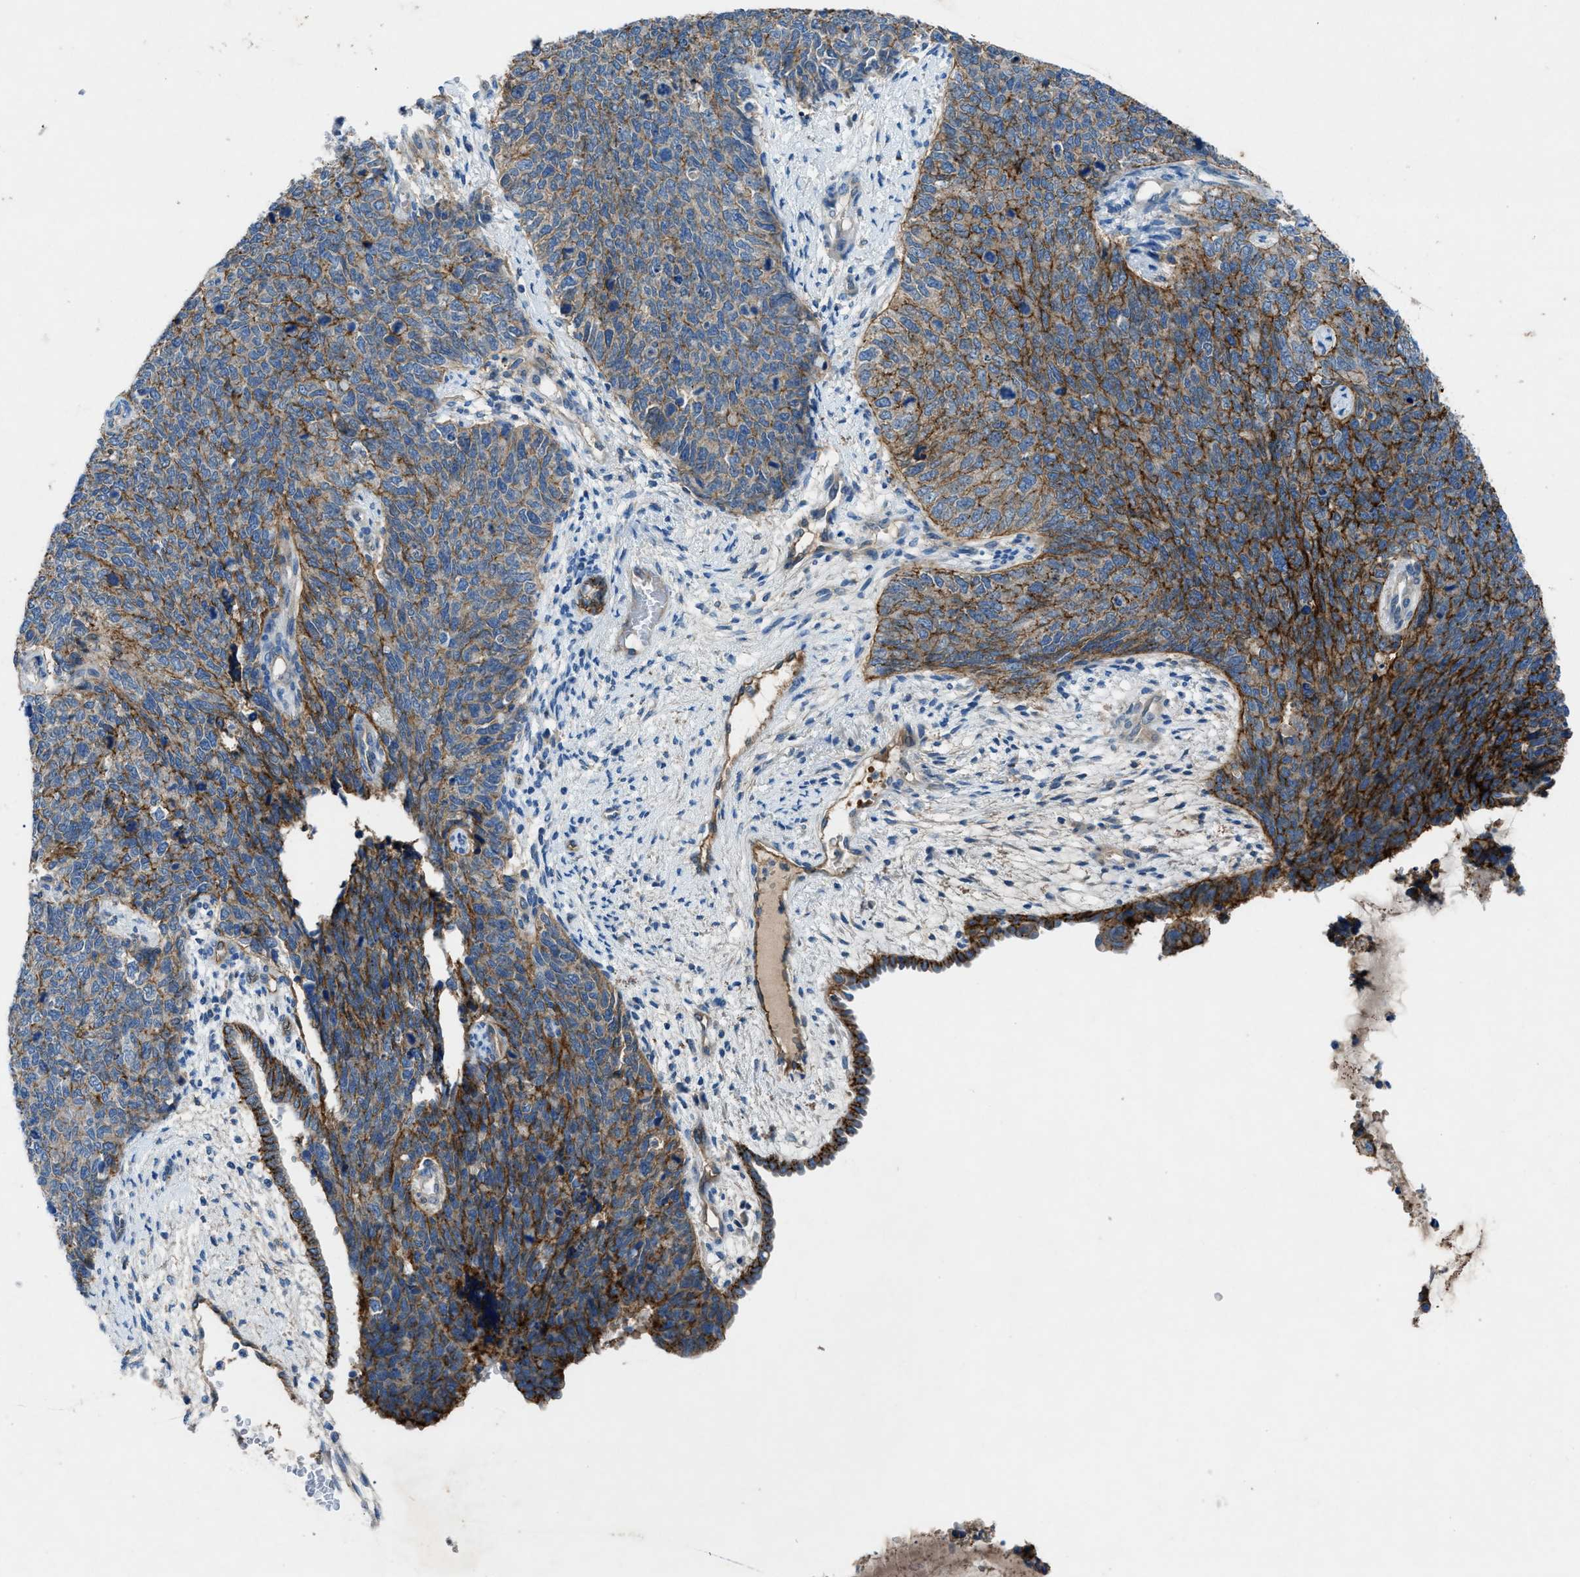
{"staining": {"intensity": "moderate", "quantity": ">75%", "location": "cytoplasmic/membranous"}, "tissue": "cervical cancer", "cell_type": "Tumor cells", "image_type": "cancer", "snomed": [{"axis": "morphology", "description": "Squamous cell carcinoma, NOS"}, {"axis": "topography", "description": "Cervix"}], "caption": "Squamous cell carcinoma (cervical) stained with immunohistochemistry (IHC) exhibits moderate cytoplasmic/membranous positivity in approximately >75% of tumor cells. Nuclei are stained in blue.", "gene": "PTGFRN", "patient": {"sex": "female", "age": 63}}